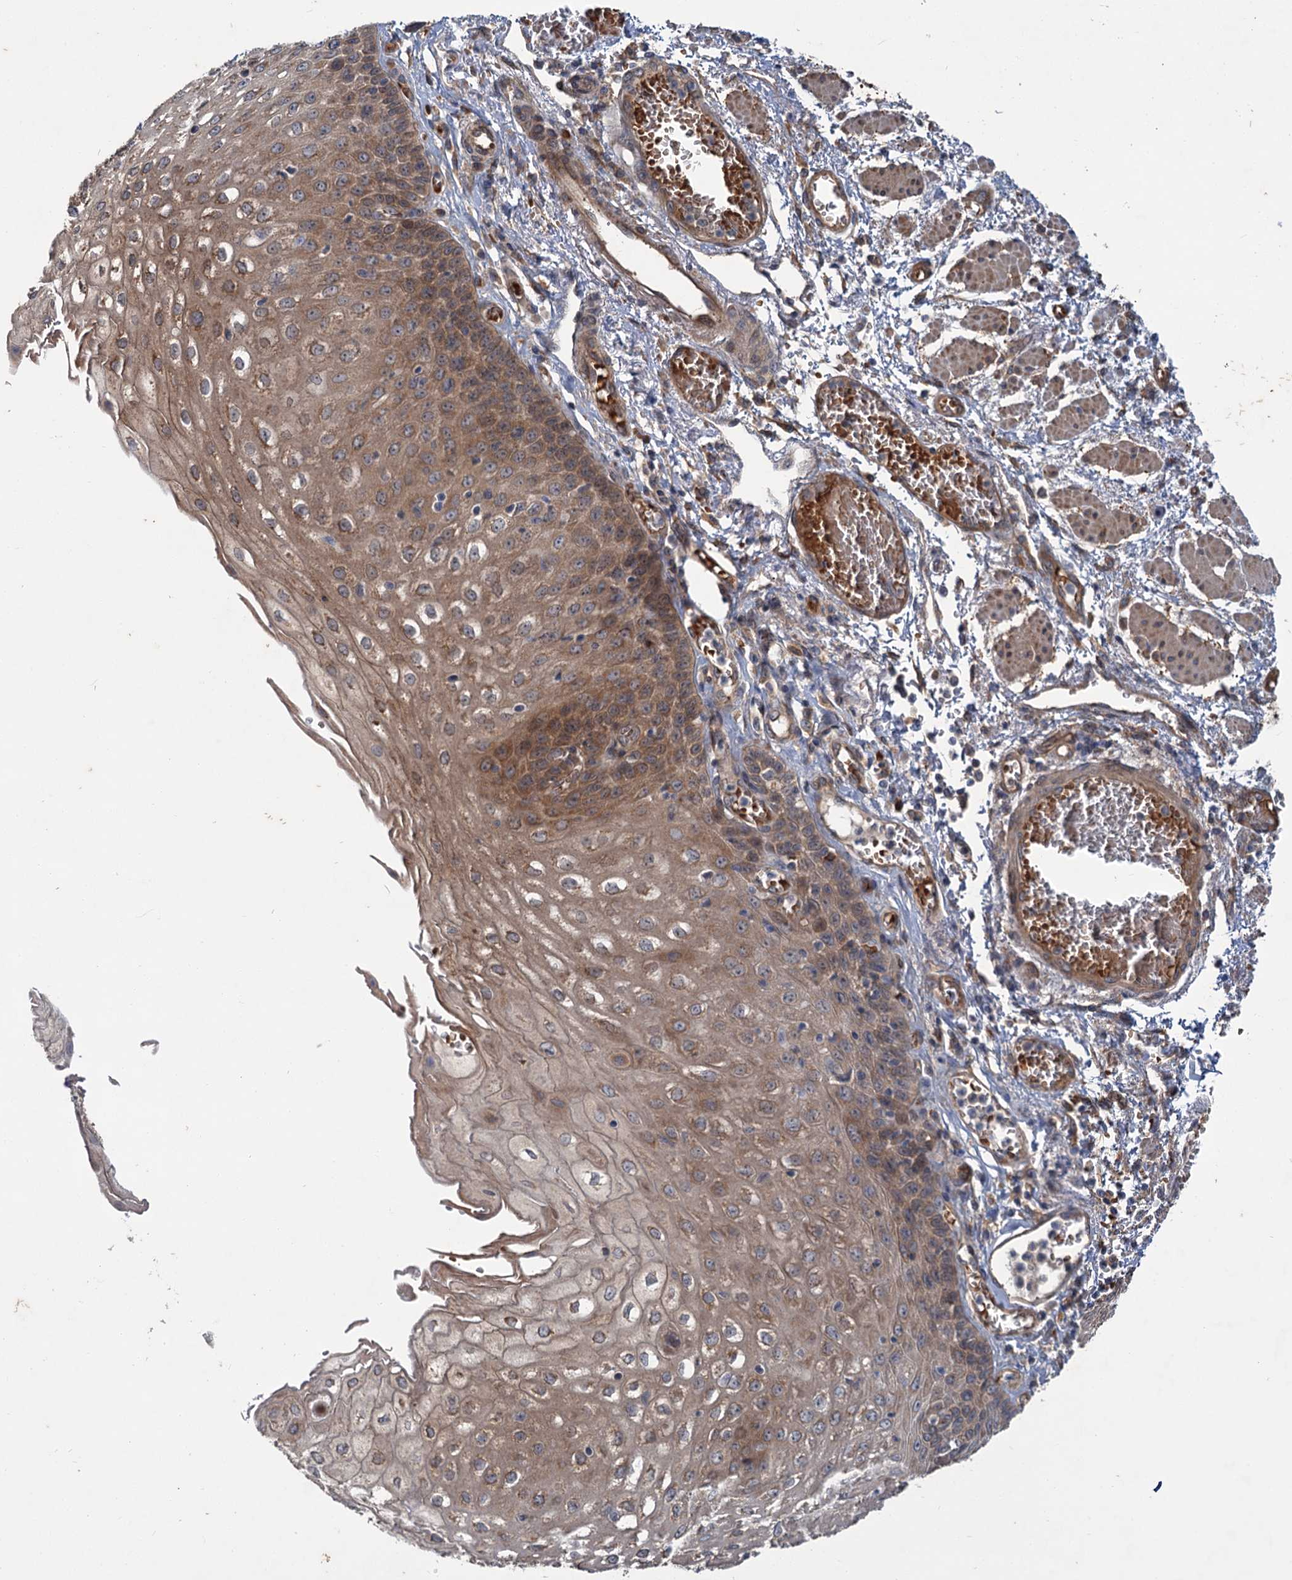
{"staining": {"intensity": "moderate", "quantity": ">75%", "location": "cytoplasmic/membranous"}, "tissue": "esophagus", "cell_type": "Squamous epithelial cells", "image_type": "normal", "snomed": [{"axis": "morphology", "description": "Normal tissue, NOS"}, {"axis": "topography", "description": "Esophagus"}], "caption": "IHC histopathology image of unremarkable esophagus stained for a protein (brown), which demonstrates medium levels of moderate cytoplasmic/membranous expression in approximately >75% of squamous epithelial cells.", "gene": "PKN2", "patient": {"sex": "male", "age": 81}}